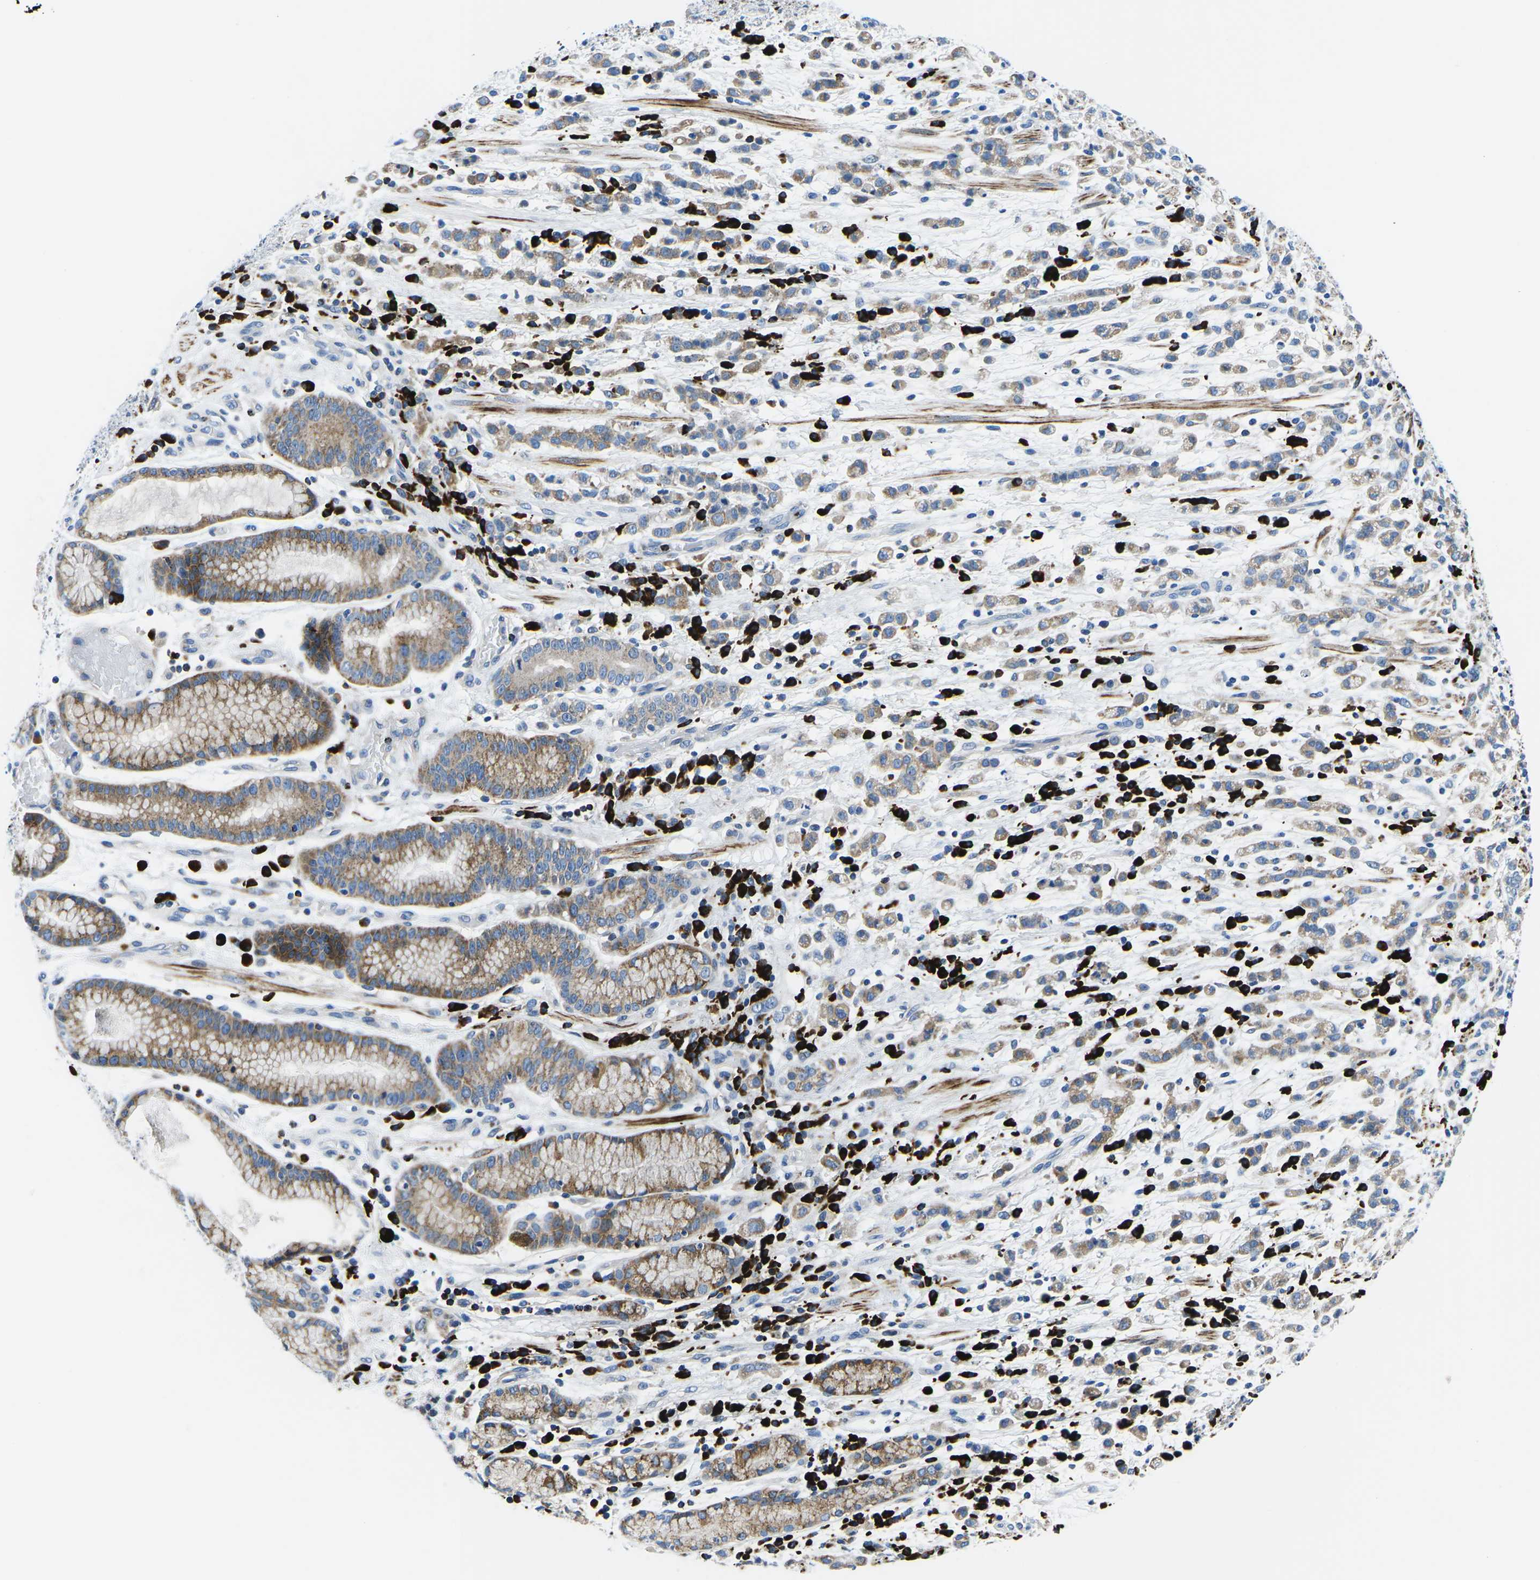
{"staining": {"intensity": "moderate", "quantity": ">75%", "location": "cytoplasmic/membranous"}, "tissue": "stomach cancer", "cell_type": "Tumor cells", "image_type": "cancer", "snomed": [{"axis": "morphology", "description": "Adenocarcinoma, NOS"}, {"axis": "topography", "description": "Stomach, lower"}], "caption": "Moderate cytoplasmic/membranous staining for a protein is present in about >75% of tumor cells of adenocarcinoma (stomach) using immunohistochemistry.", "gene": "MC4R", "patient": {"sex": "male", "age": 88}}